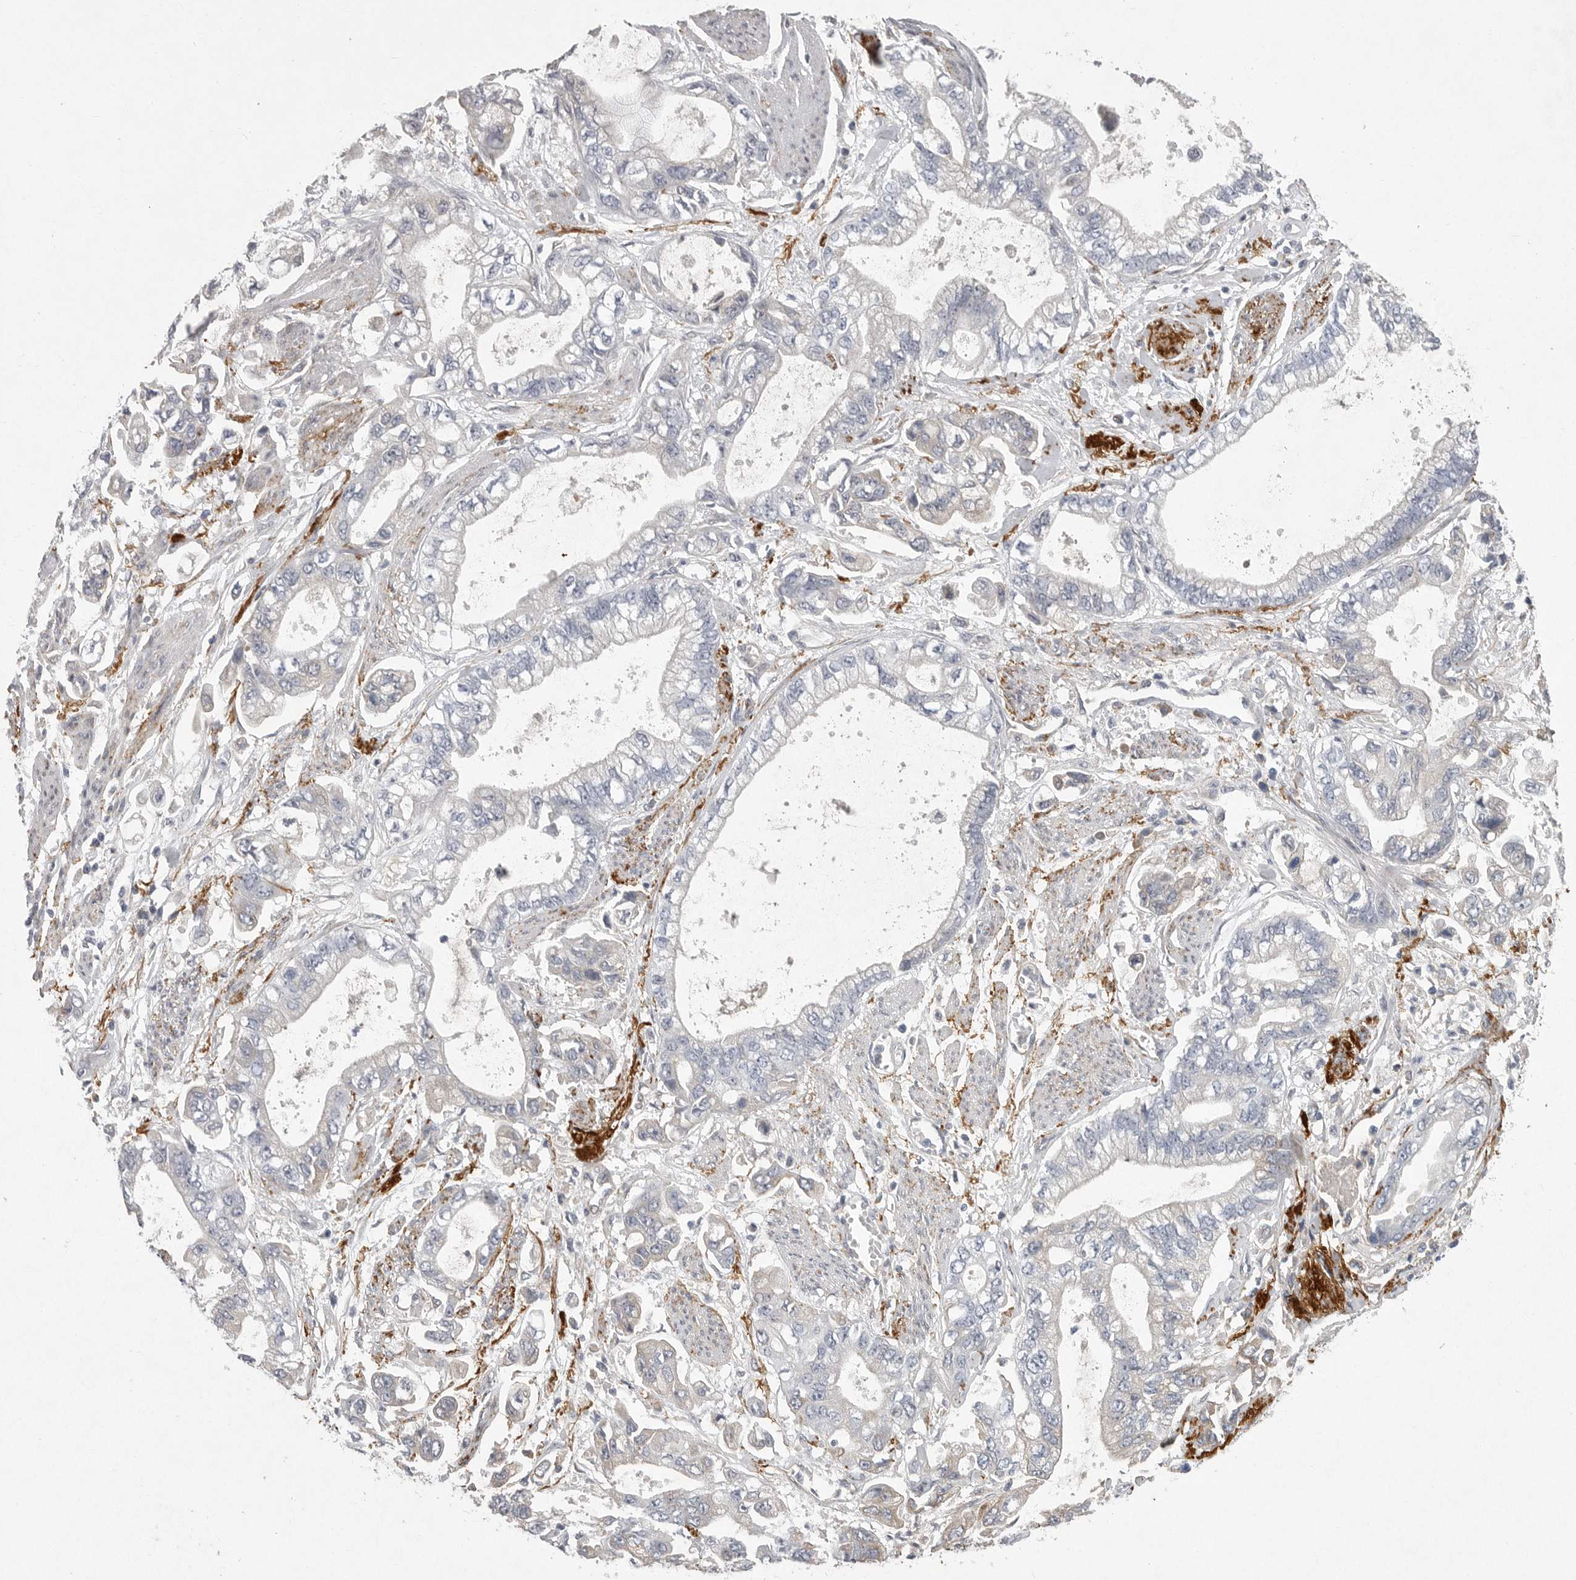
{"staining": {"intensity": "negative", "quantity": "none", "location": "none"}, "tissue": "stomach cancer", "cell_type": "Tumor cells", "image_type": "cancer", "snomed": [{"axis": "morphology", "description": "Normal tissue, NOS"}, {"axis": "morphology", "description": "Adenocarcinoma, NOS"}, {"axis": "topography", "description": "Stomach"}], "caption": "DAB immunohistochemical staining of human stomach cancer (adenocarcinoma) shows no significant staining in tumor cells.", "gene": "CRP", "patient": {"sex": "male", "age": 62}}